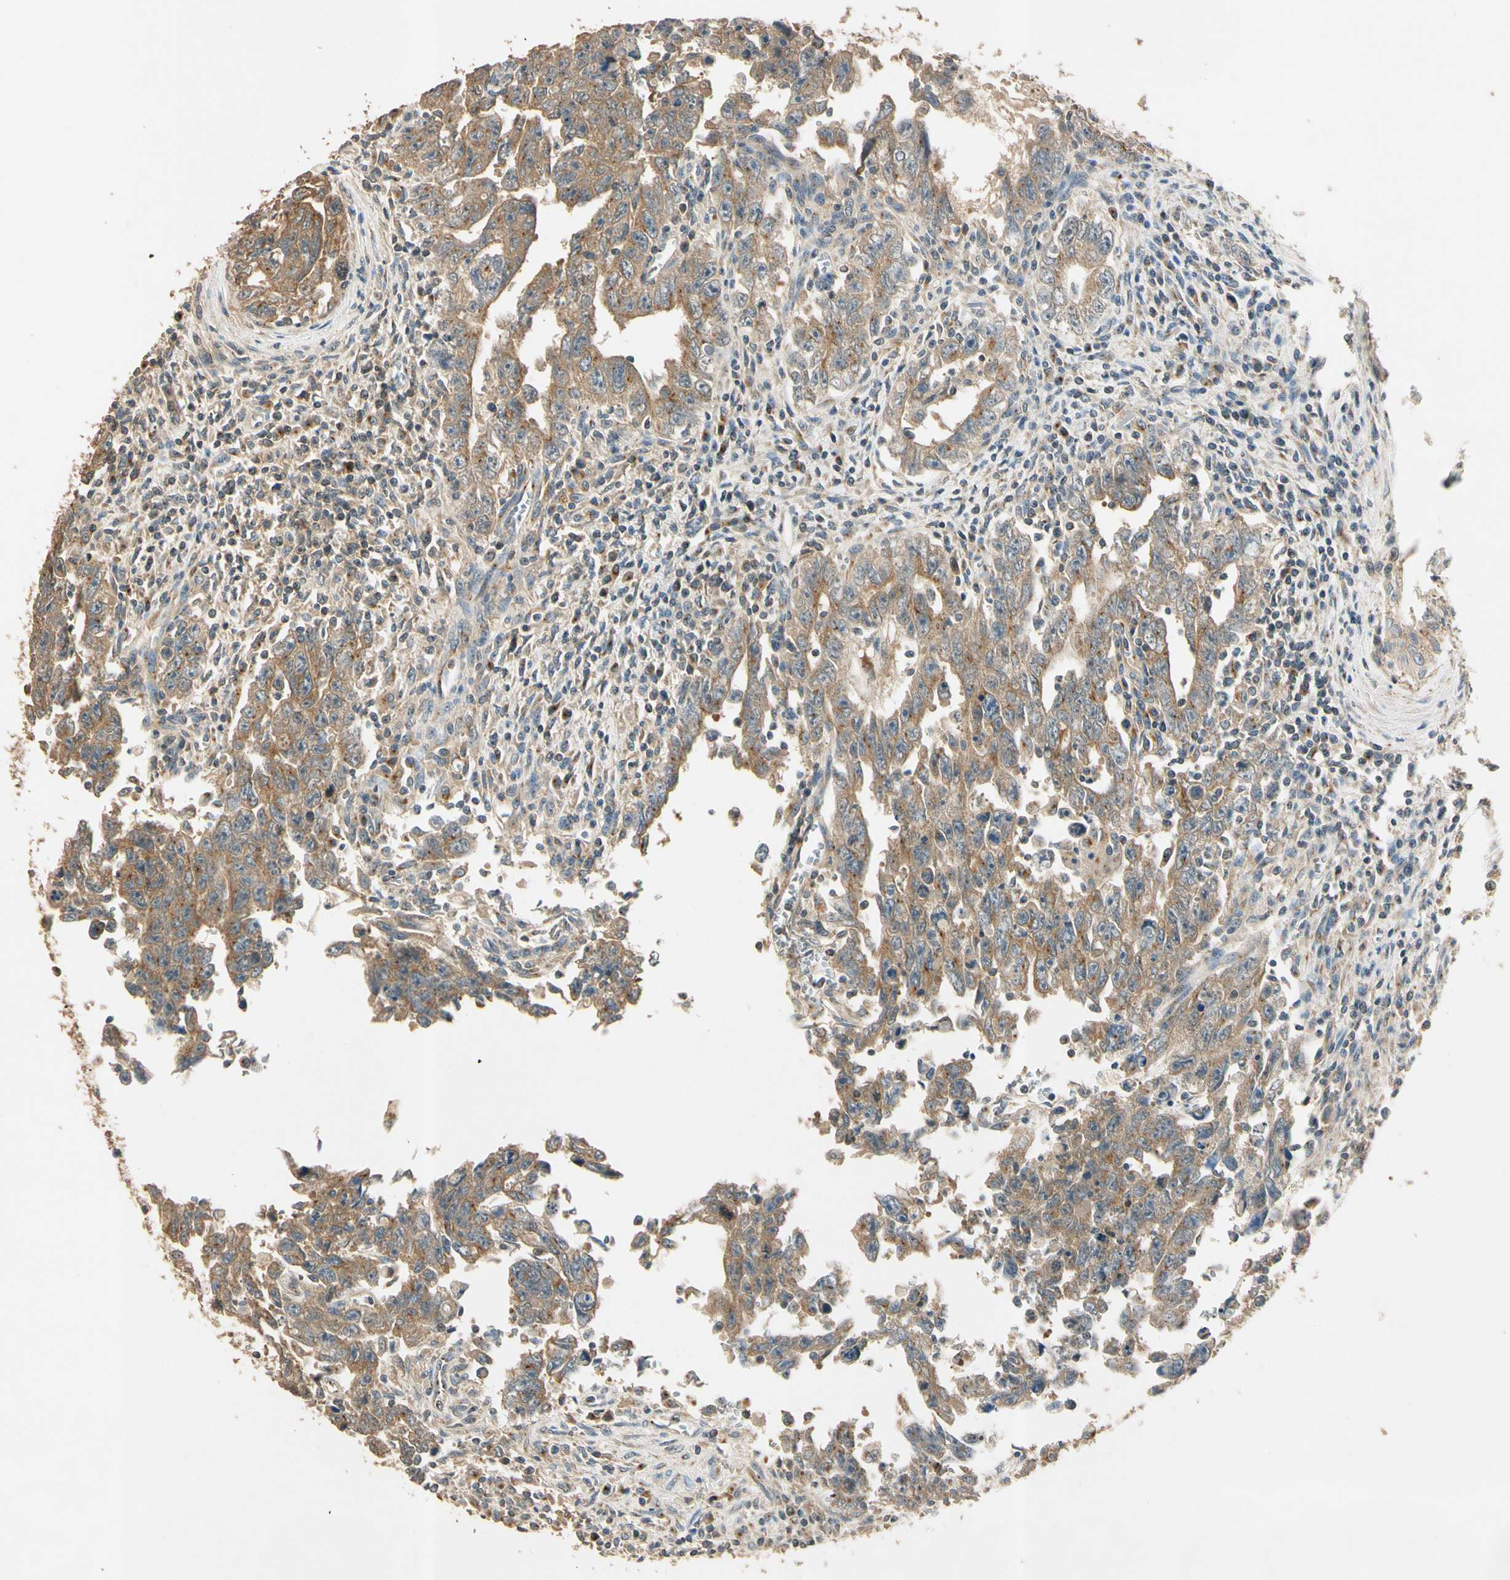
{"staining": {"intensity": "moderate", "quantity": ">75%", "location": "cytoplasmic/membranous"}, "tissue": "testis cancer", "cell_type": "Tumor cells", "image_type": "cancer", "snomed": [{"axis": "morphology", "description": "Carcinoma, Embryonal, NOS"}, {"axis": "topography", "description": "Testis"}], "caption": "Testis cancer (embryonal carcinoma) stained with a brown dye shows moderate cytoplasmic/membranous positive positivity in about >75% of tumor cells.", "gene": "AKAP9", "patient": {"sex": "male", "age": 28}}